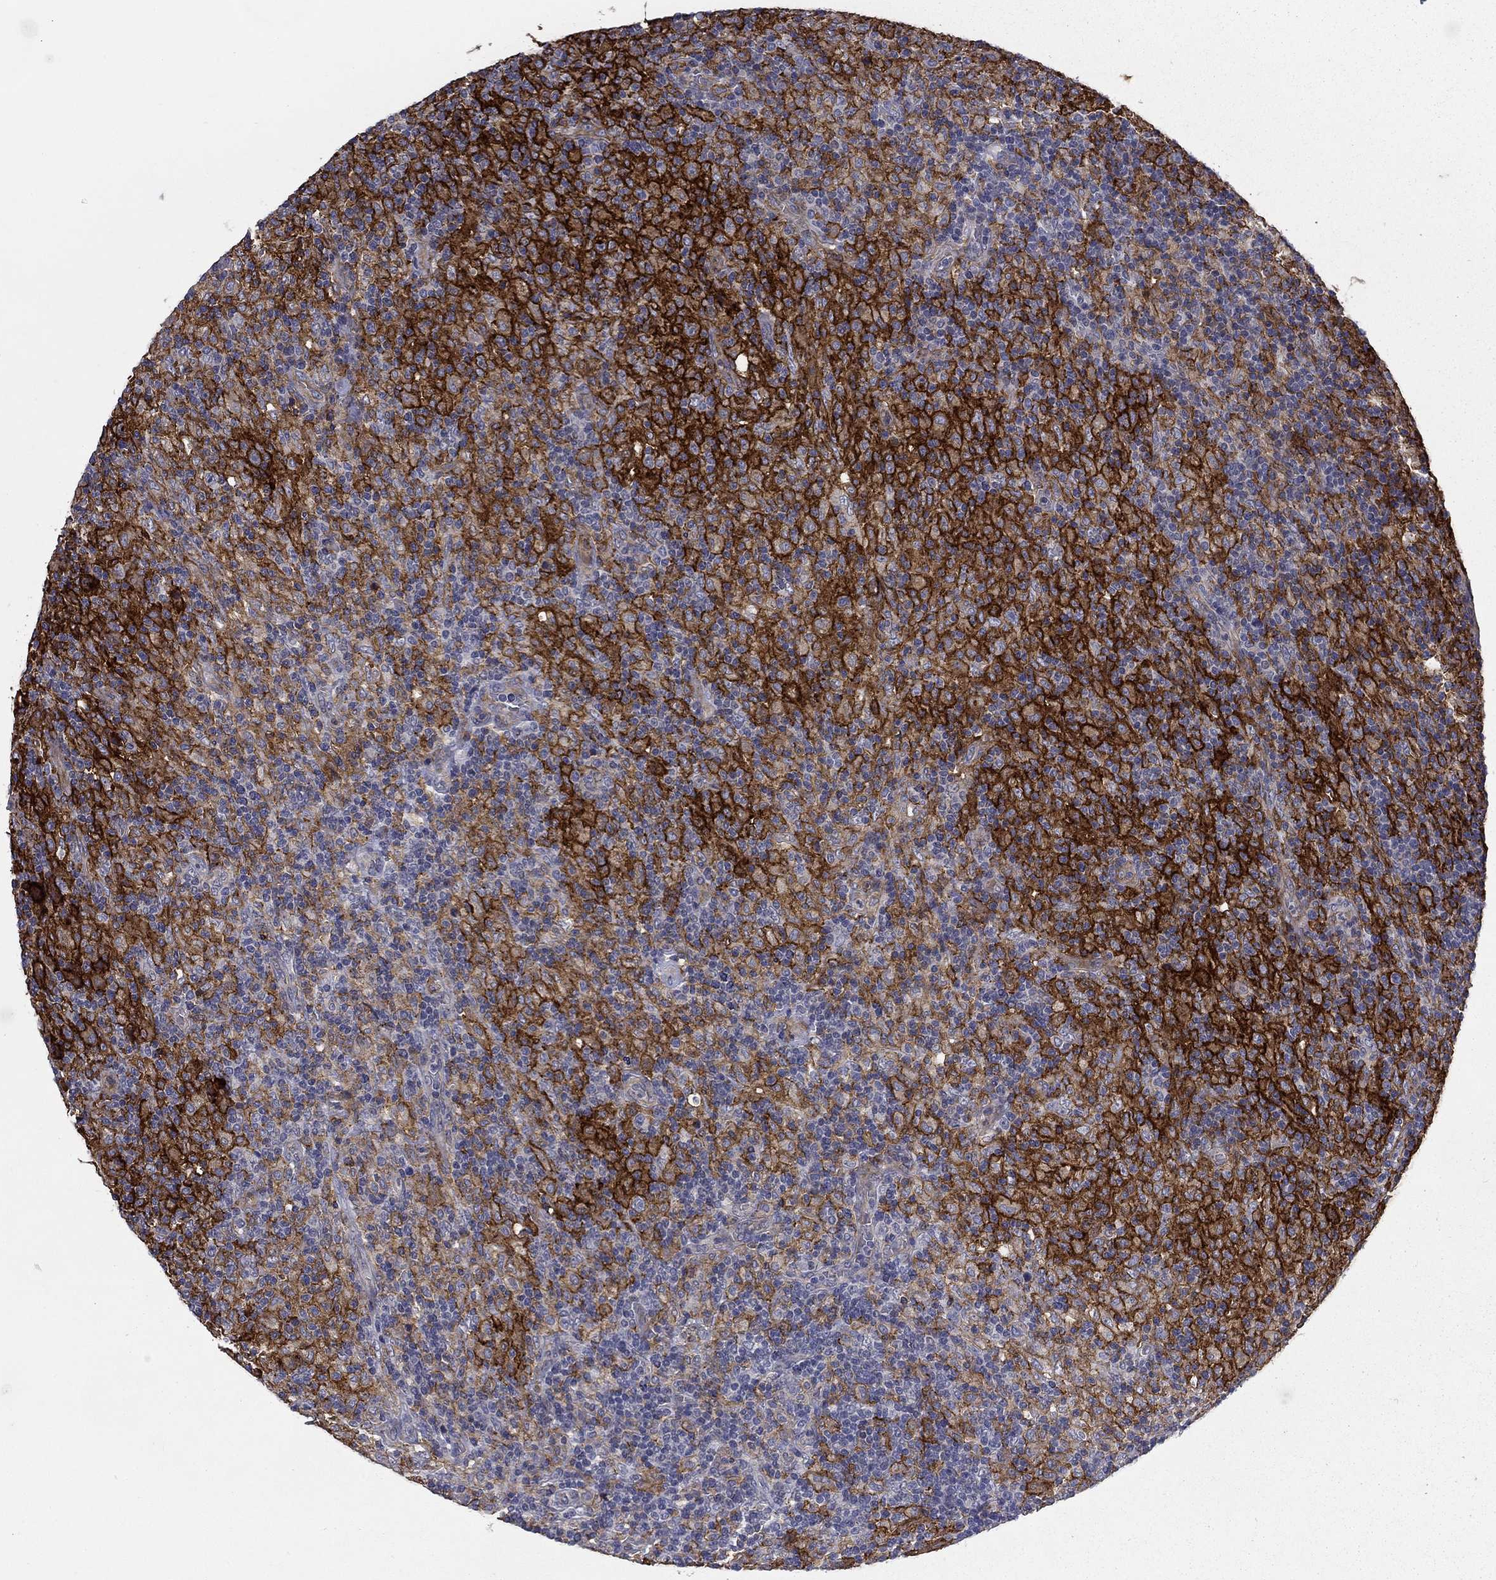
{"staining": {"intensity": "negative", "quantity": "none", "location": "none"}, "tissue": "lymphoma", "cell_type": "Tumor cells", "image_type": "cancer", "snomed": [{"axis": "morphology", "description": "Hodgkin's disease, NOS"}, {"axis": "topography", "description": "Lymph node"}], "caption": "A high-resolution histopathology image shows IHC staining of lymphoma, which shows no significant expression in tumor cells.", "gene": "CD274", "patient": {"sex": "male", "age": 70}}